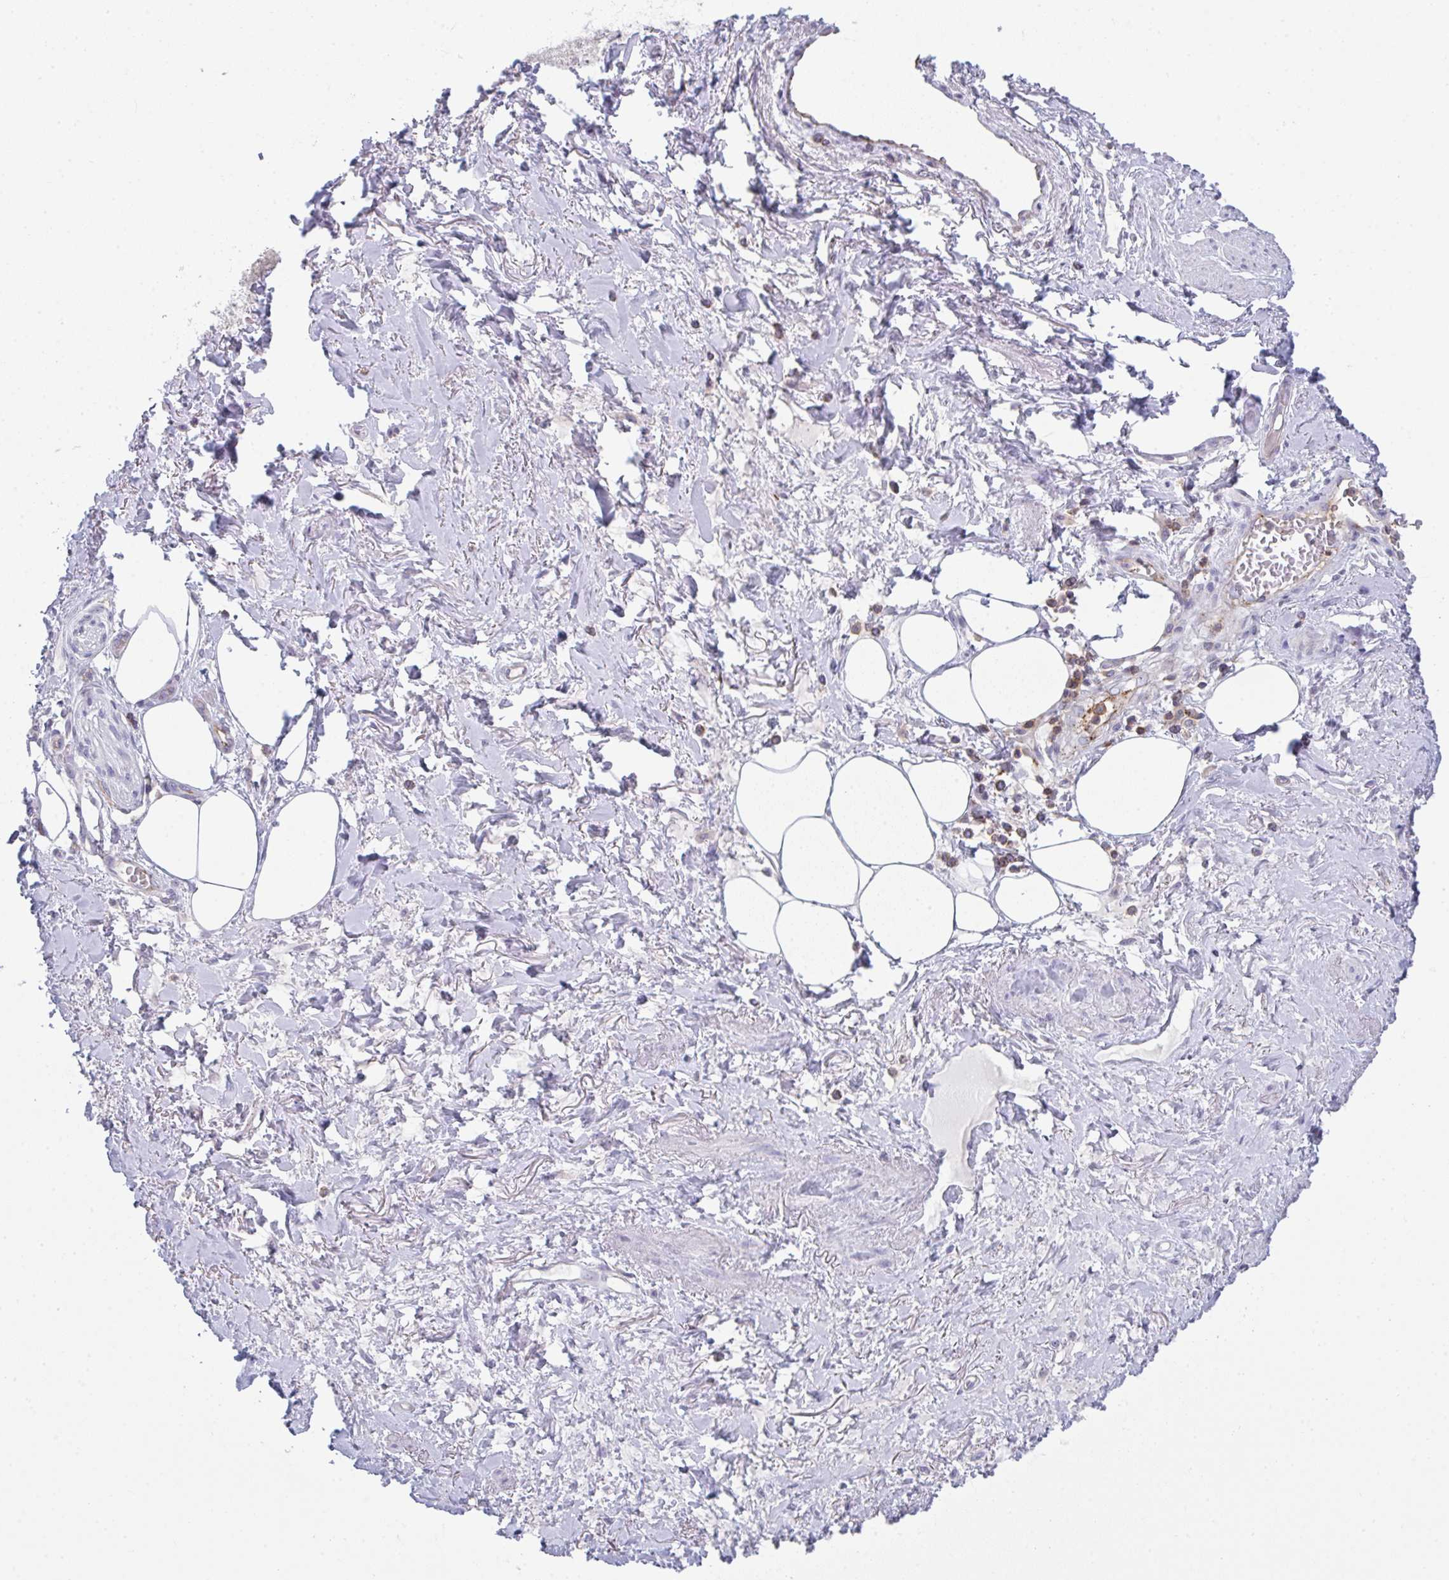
{"staining": {"intensity": "negative", "quantity": "none", "location": "none"}, "tissue": "adipose tissue", "cell_type": "Adipocytes", "image_type": "normal", "snomed": [{"axis": "morphology", "description": "Normal tissue, NOS"}, {"axis": "topography", "description": "Vagina"}, {"axis": "topography", "description": "Peripheral nerve tissue"}], "caption": "The IHC micrograph has no significant staining in adipocytes of adipose tissue. (DAB IHC, high magnification).", "gene": "CD80", "patient": {"sex": "female", "age": 71}}